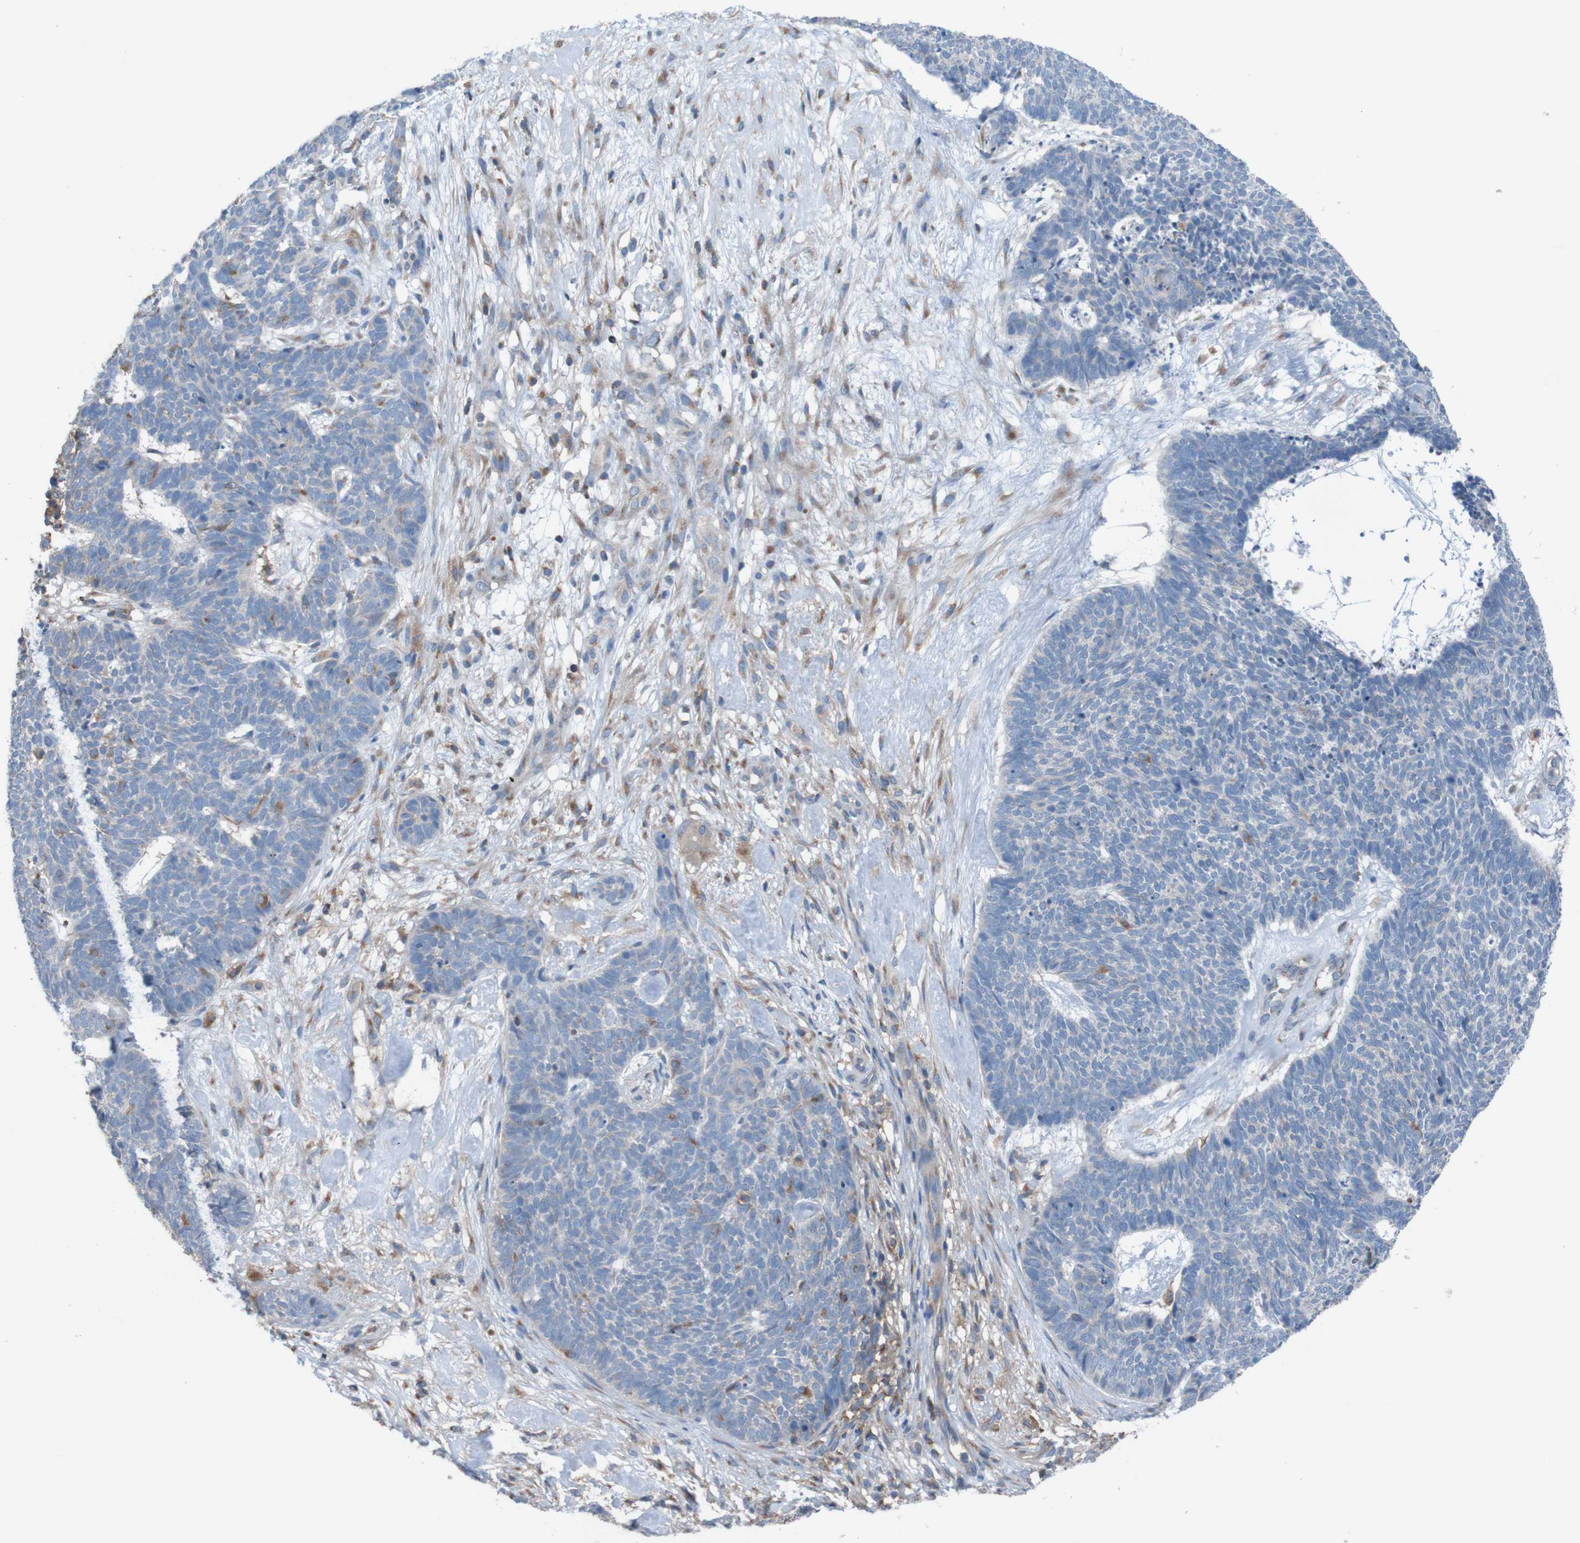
{"staining": {"intensity": "moderate", "quantity": "<25%", "location": "cytoplasmic/membranous"}, "tissue": "skin cancer", "cell_type": "Tumor cells", "image_type": "cancer", "snomed": [{"axis": "morphology", "description": "Basal cell carcinoma"}, {"axis": "topography", "description": "Skin"}], "caption": "The micrograph exhibits staining of basal cell carcinoma (skin), revealing moderate cytoplasmic/membranous protein expression (brown color) within tumor cells.", "gene": "MINAR1", "patient": {"sex": "female", "age": 84}}